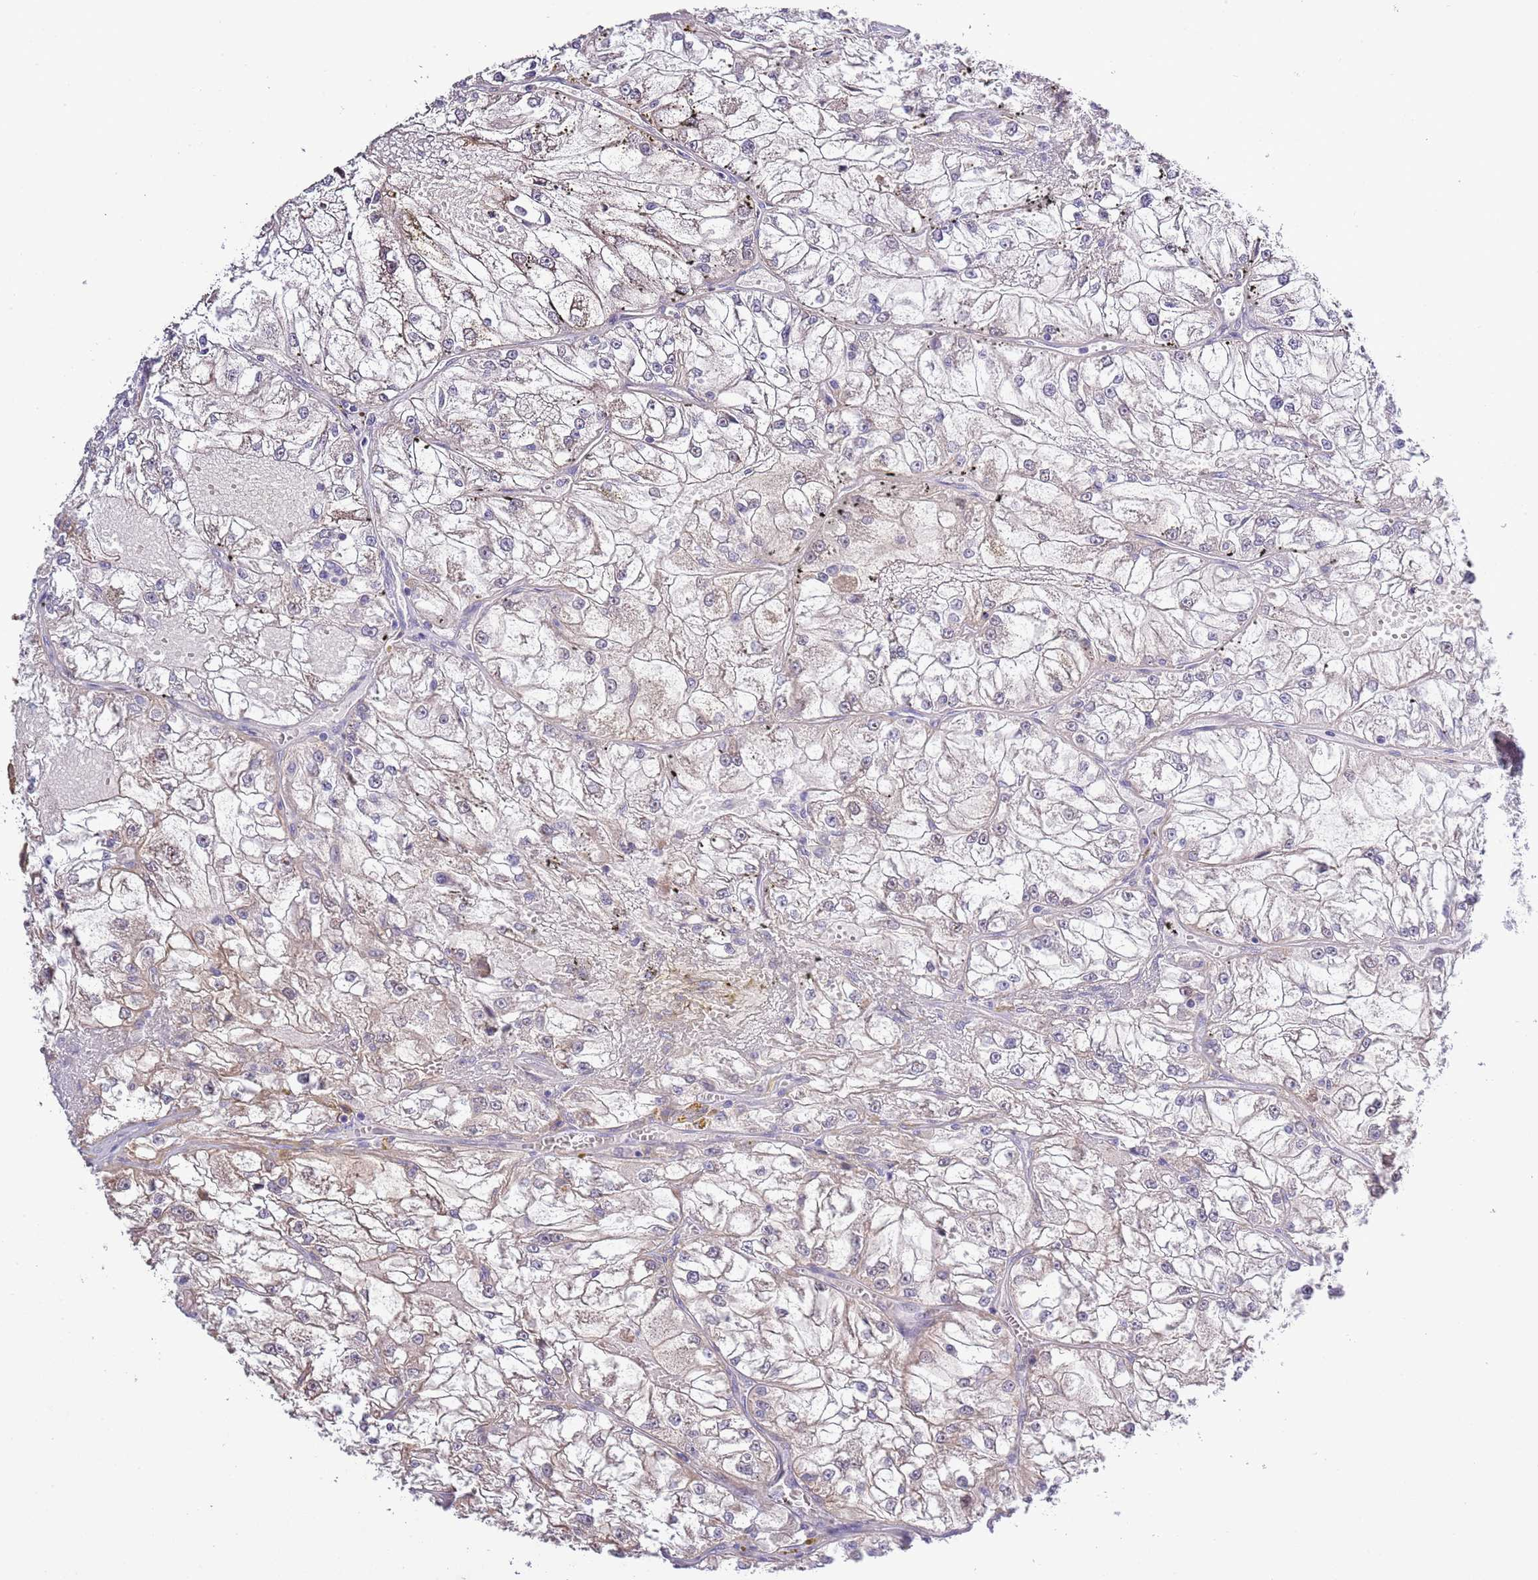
{"staining": {"intensity": "negative", "quantity": "none", "location": "none"}, "tissue": "renal cancer", "cell_type": "Tumor cells", "image_type": "cancer", "snomed": [{"axis": "morphology", "description": "Adenocarcinoma, NOS"}, {"axis": "topography", "description": "Kidney"}], "caption": "Immunohistochemistry of renal cancer (adenocarcinoma) reveals no staining in tumor cells.", "gene": "LIPJ", "patient": {"sex": "female", "age": 72}}